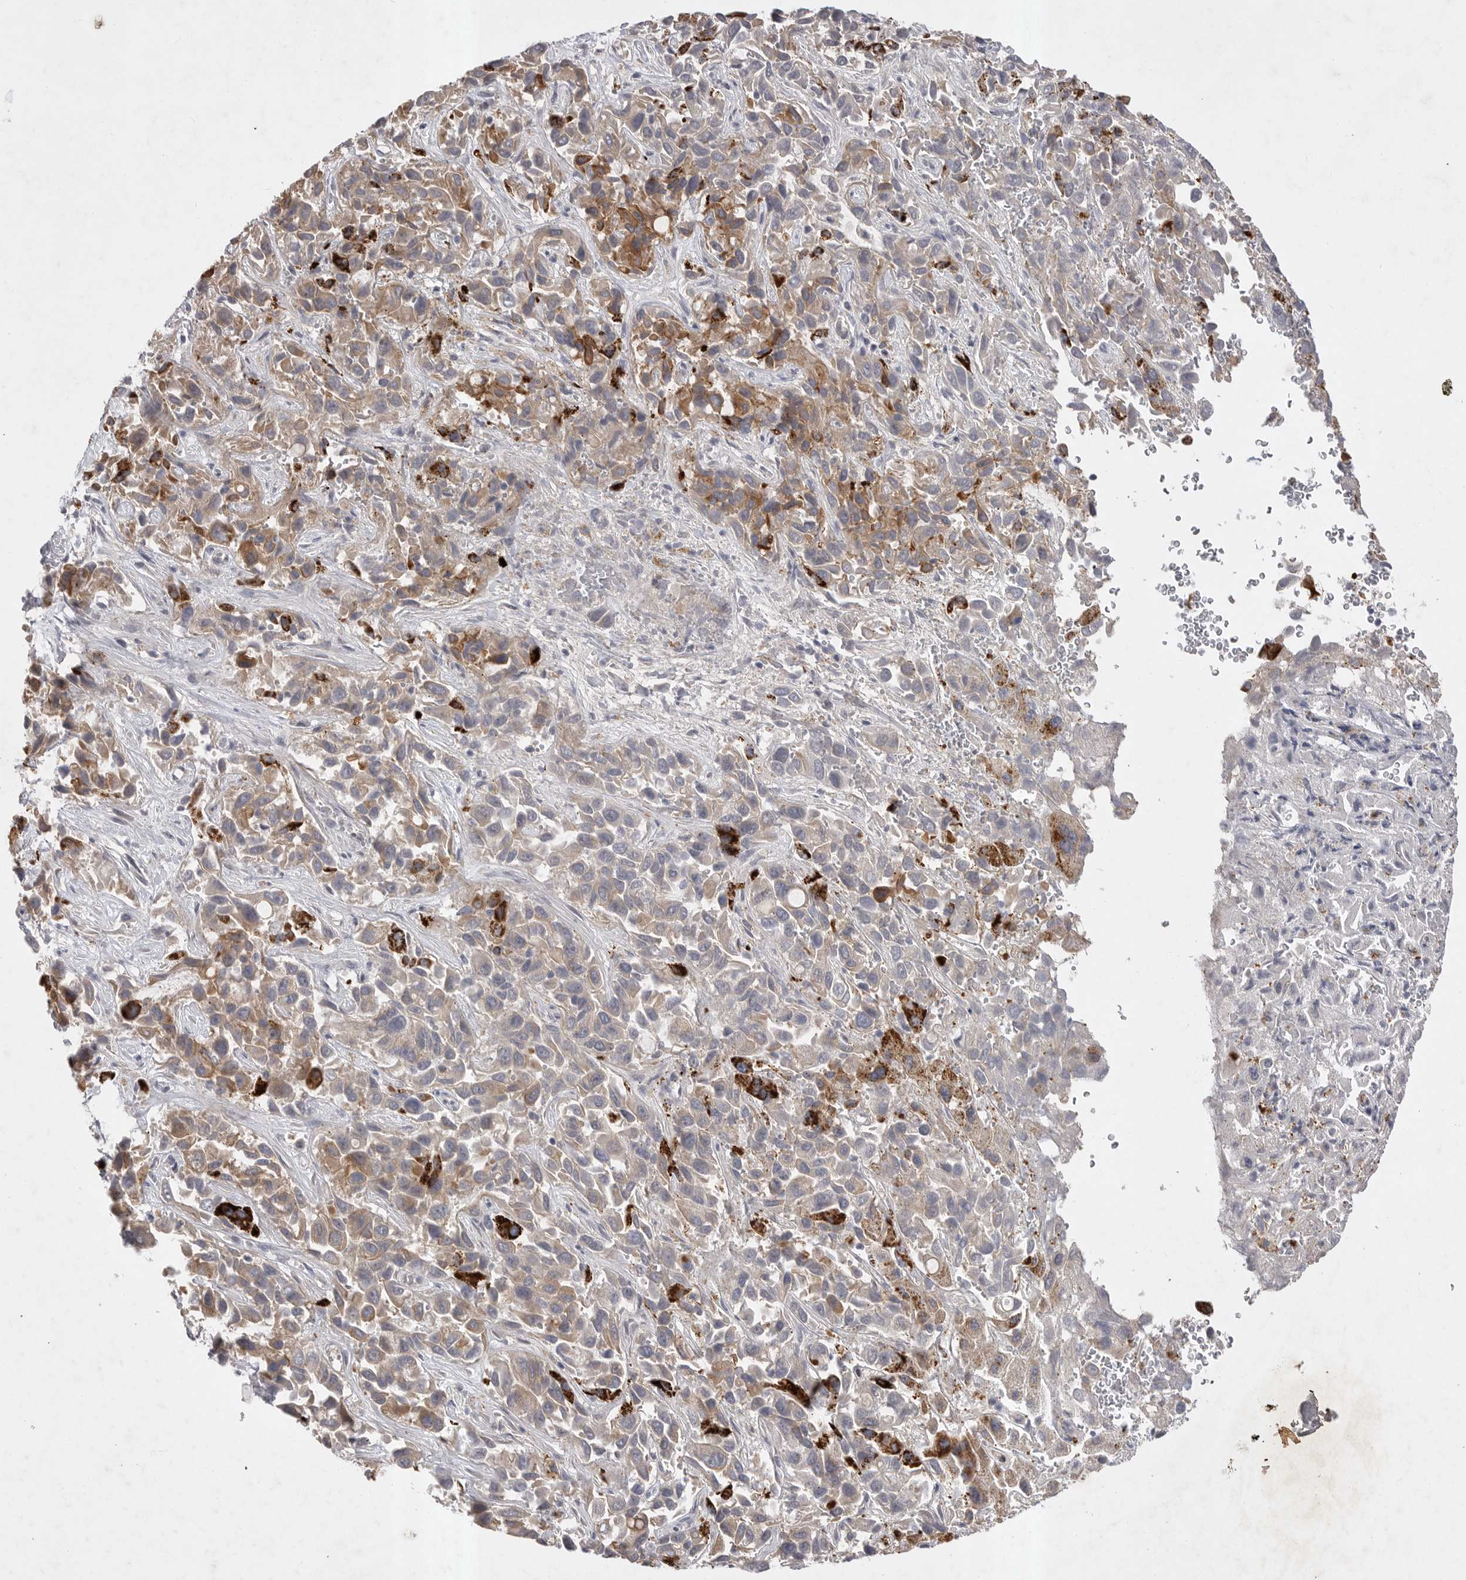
{"staining": {"intensity": "moderate", "quantity": ">75%", "location": "cytoplasmic/membranous"}, "tissue": "liver cancer", "cell_type": "Tumor cells", "image_type": "cancer", "snomed": [{"axis": "morphology", "description": "Cholangiocarcinoma"}, {"axis": "topography", "description": "Liver"}], "caption": "A brown stain labels moderate cytoplasmic/membranous positivity of a protein in human cholangiocarcinoma (liver) tumor cells.", "gene": "DHDDS", "patient": {"sex": "female", "age": 52}}